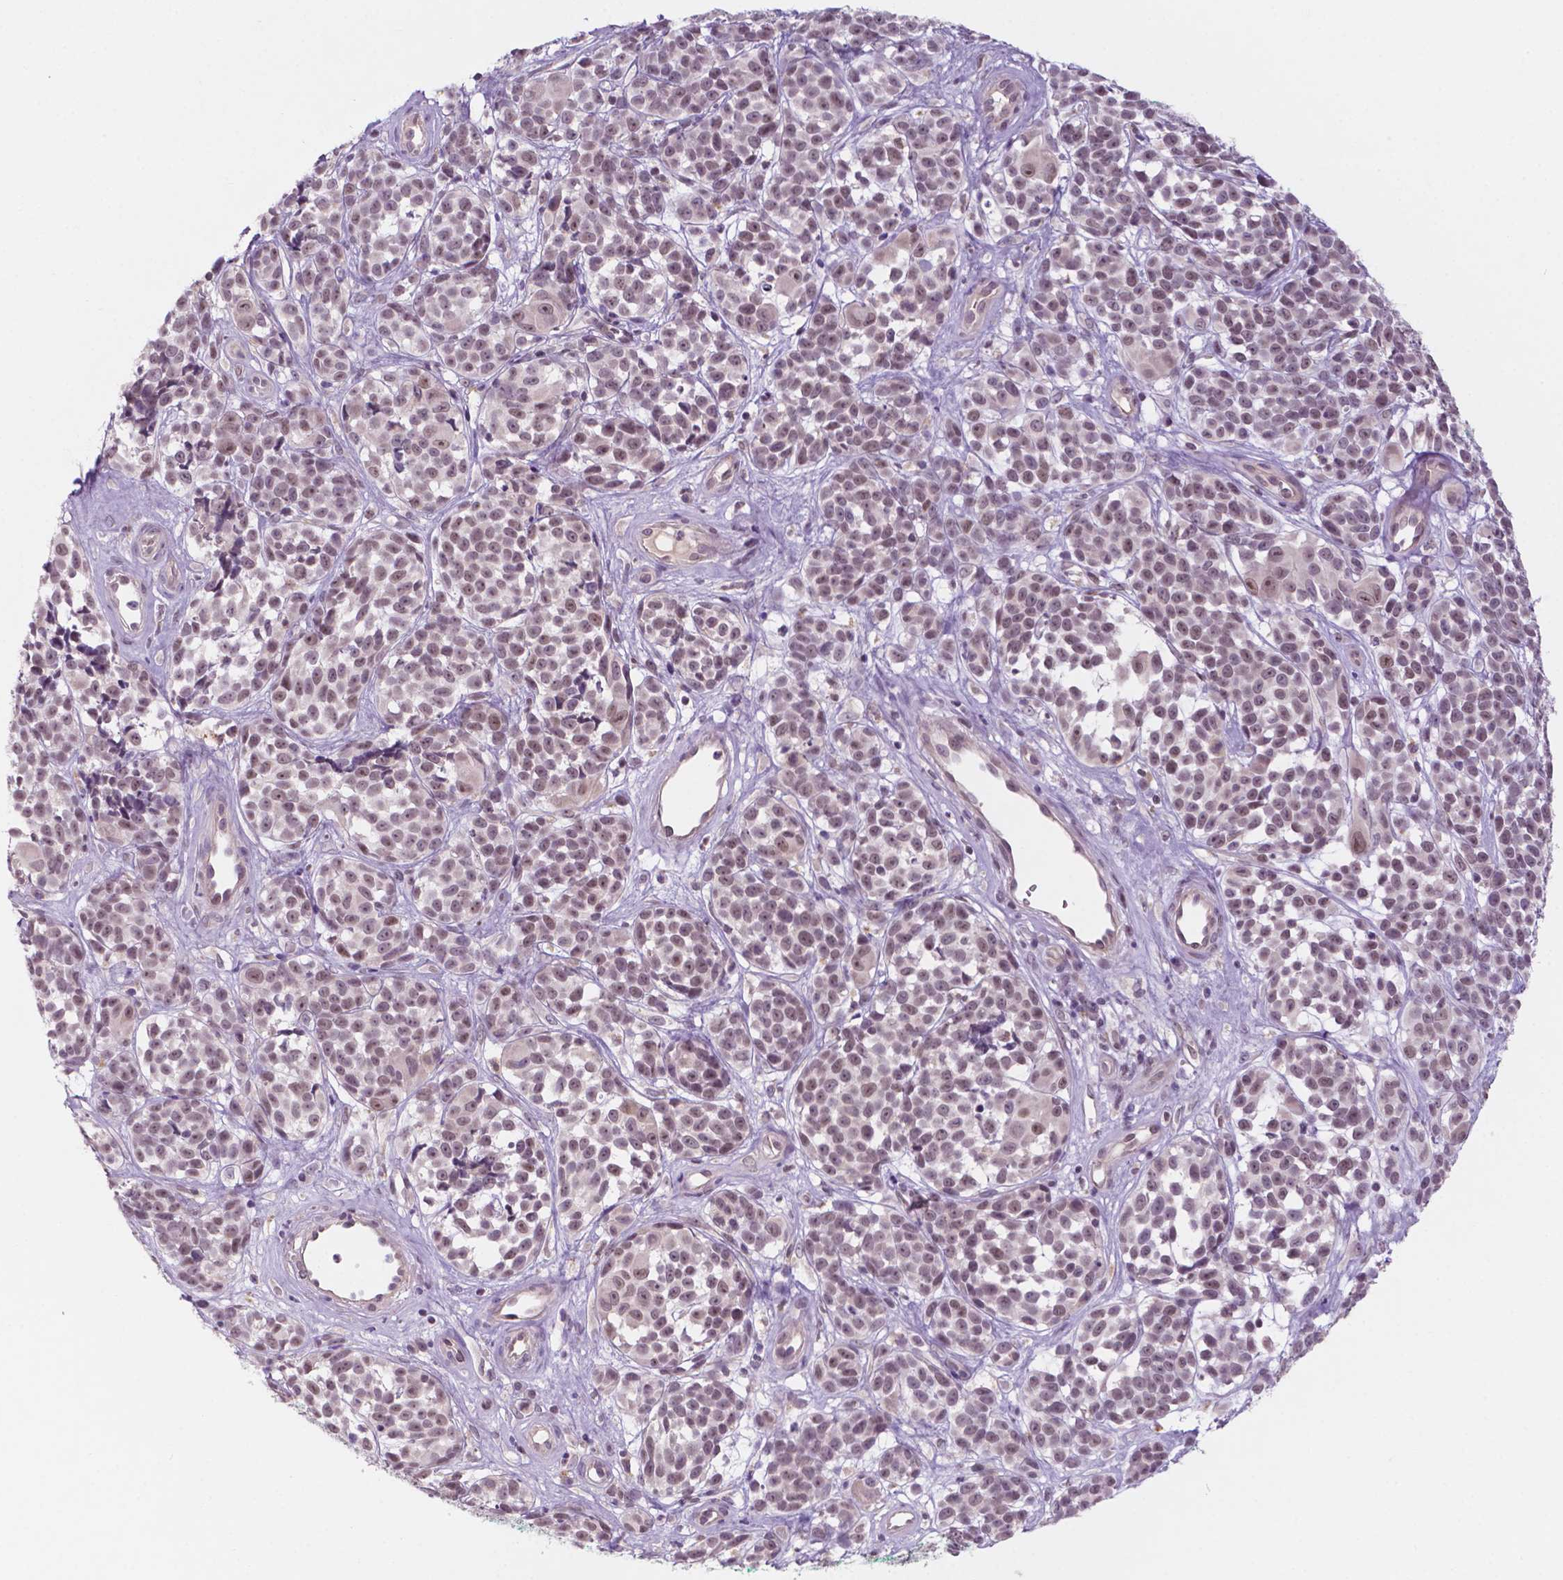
{"staining": {"intensity": "weak", "quantity": ">75%", "location": "nuclear"}, "tissue": "melanoma", "cell_type": "Tumor cells", "image_type": "cancer", "snomed": [{"axis": "morphology", "description": "Malignant melanoma, NOS"}, {"axis": "topography", "description": "Skin"}], "caption": "Immunohistochemical staining of malignant melanoma reveals weak nuclear protein staining in approximately >75% of tumor cells.", "gene": "FAM50B", "patient": {"sex": "female", "age": 88}}